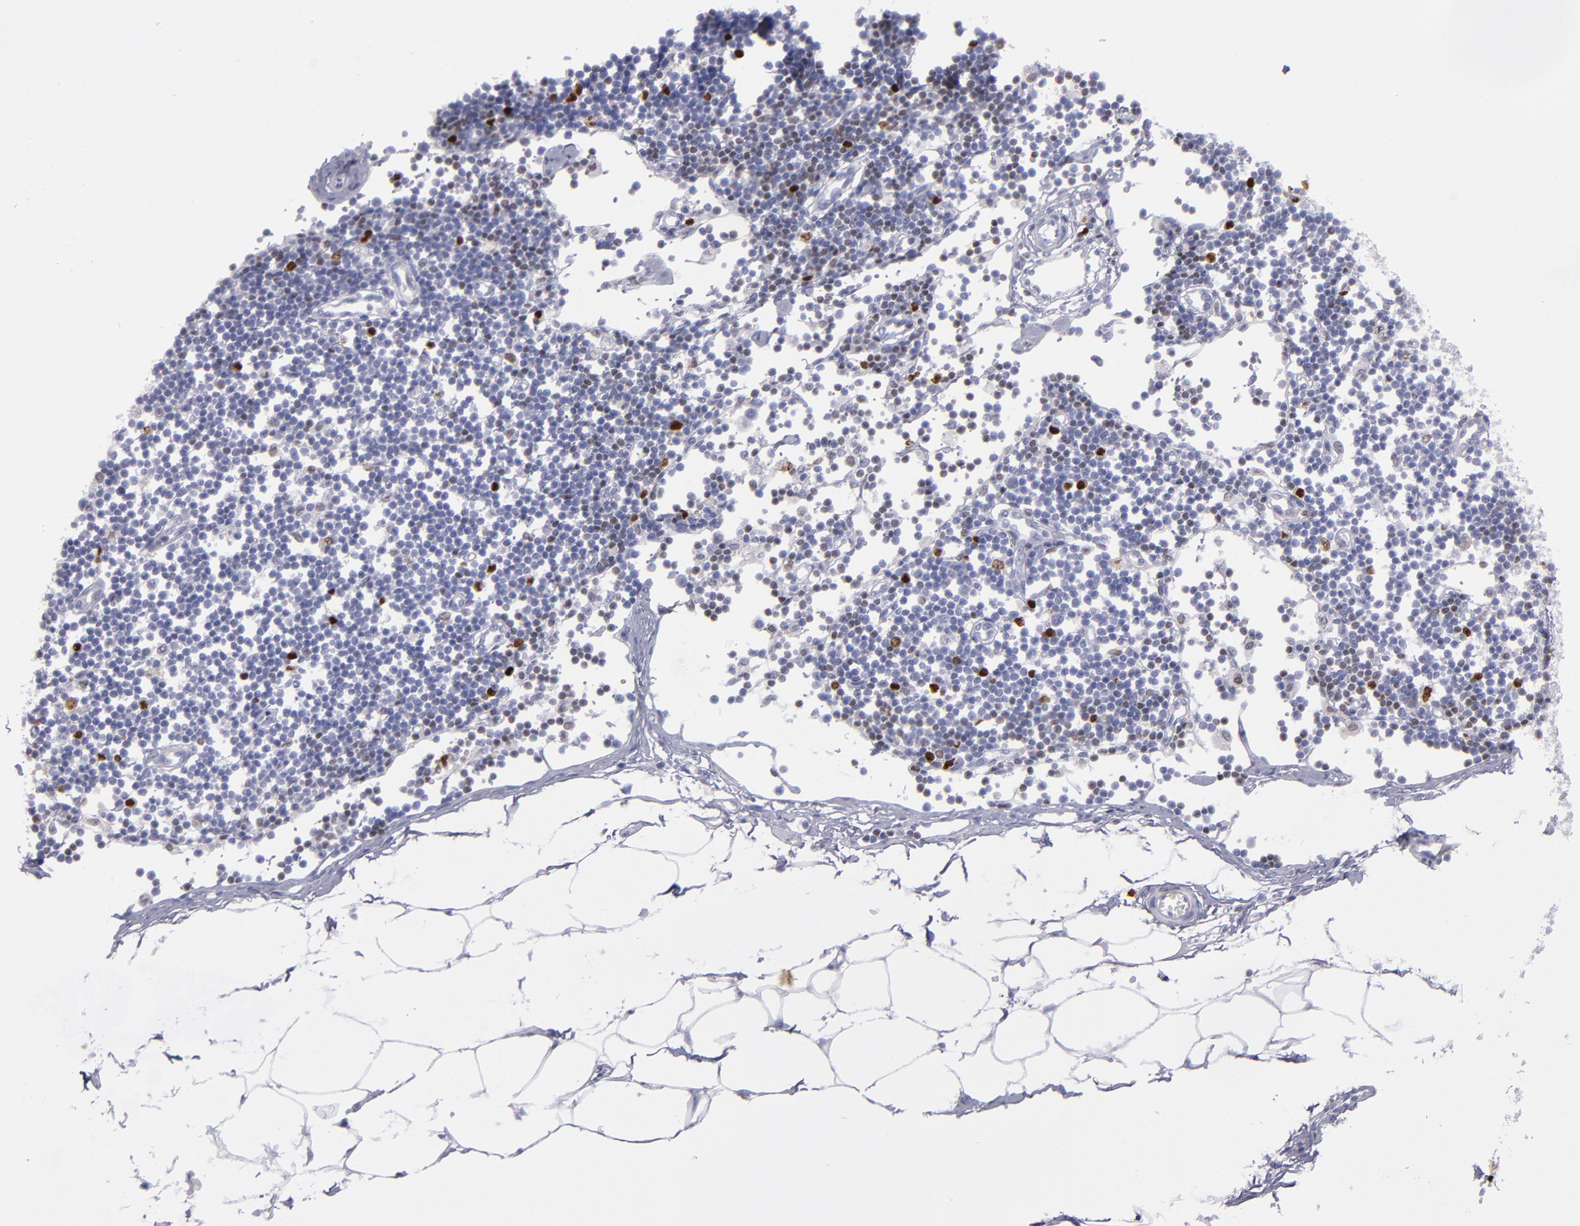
{"staining": {"intensity": "negative", "quantity": "none", "location": "none"}, "tissue": "adipose tissue", "cell_type": "Adipocytes", "image_type": "normal", "snomed": [{"axis": "morphology", "description": "Normal tissue, NOS"}, {"axis": "morphology", "description": "Adenocarcinoma, NOS"}, {"axis": "topography", "description": "Colon"}, {"axis": "topography", "description": "Peripheral nerve tissue"}], "caption": "IHC photomicrograph of benign adipose tissue: adipose tissue stained with DAB (3,3'-diaminobenzidine) reveals no significant protein expression in adipocytes. (DAB (3,3'-diaminobenzidine) IHC, high magnification).", "gene": "IRF8", "patient": {"sex": "male", "age": 14}}